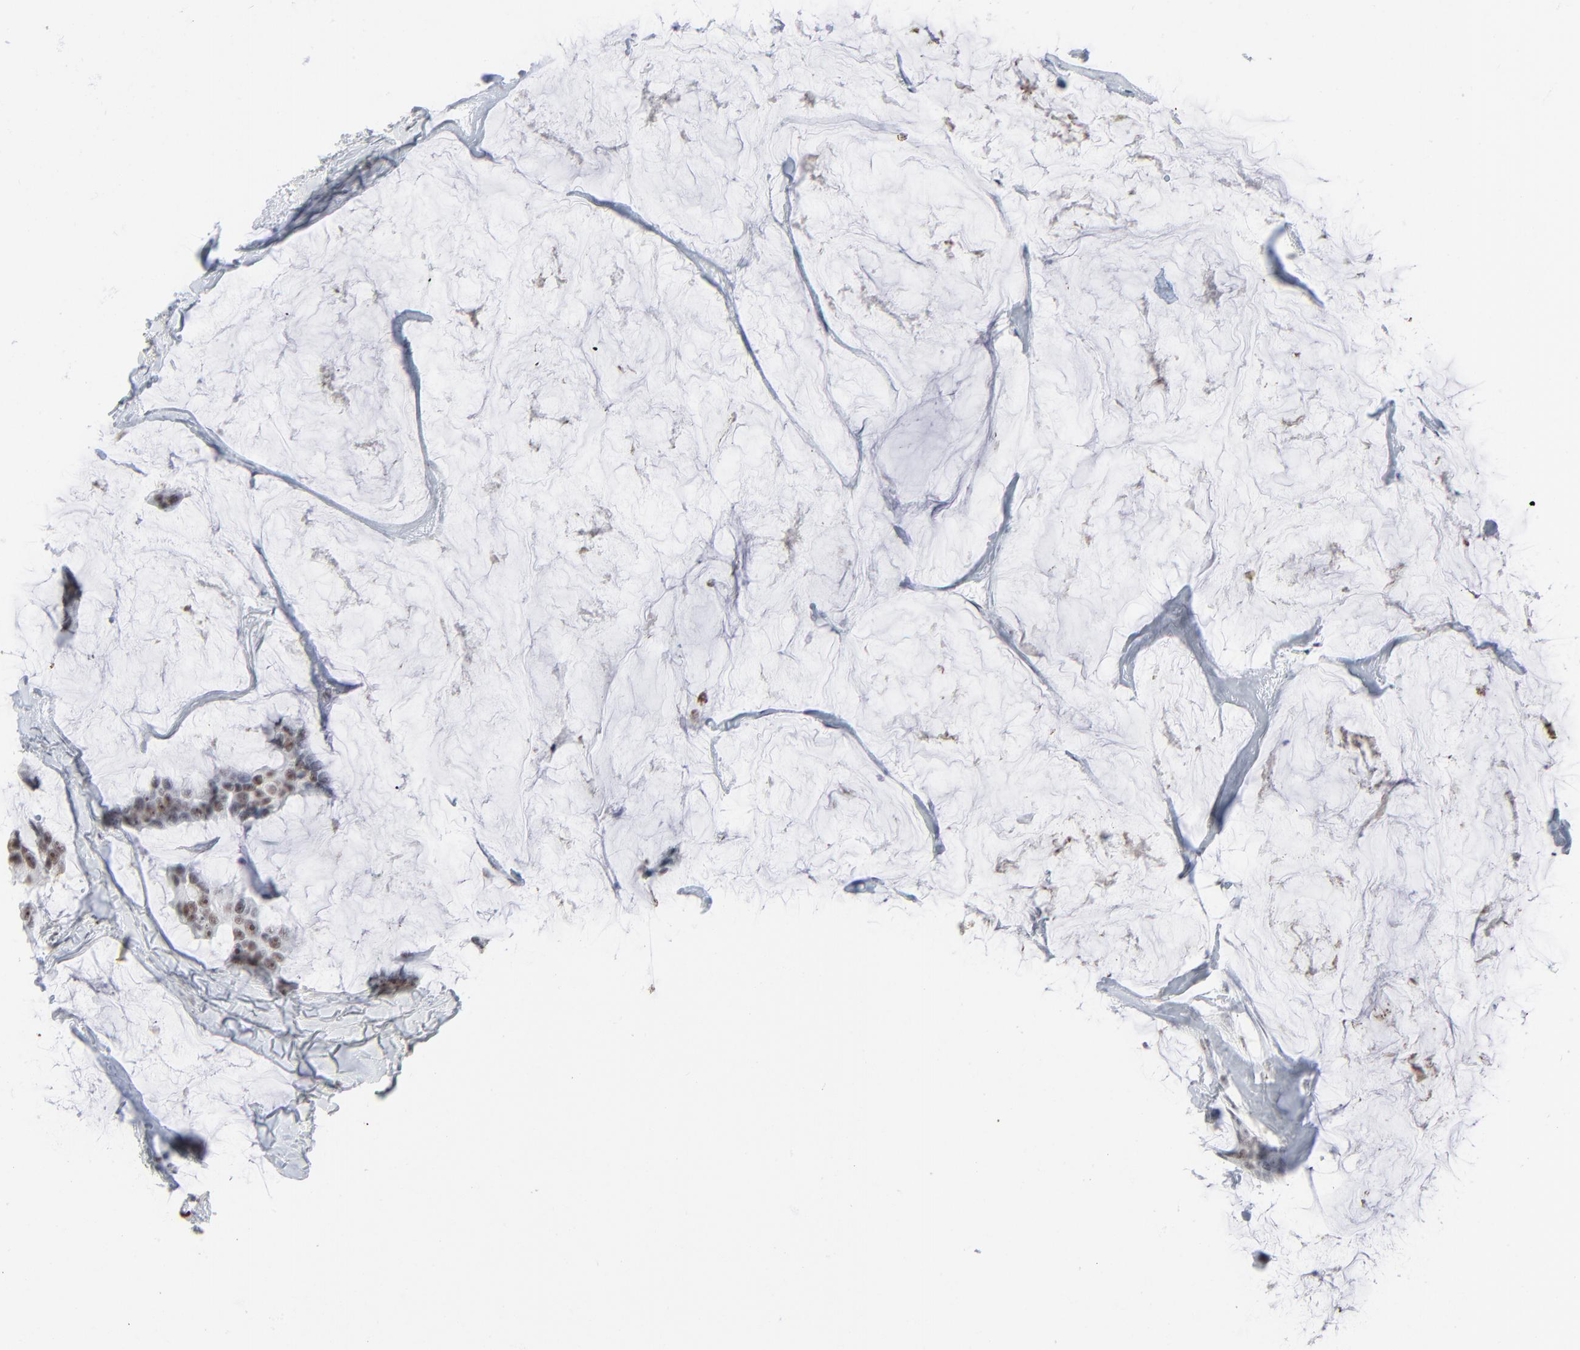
{"staining": {"intensity": "moderate", "quantity": ">75%", "location": "nuclear"}, "tissue": "breast cancer", "cell_type": "Tumor cells", "image_type": "cancer", "snomed": [{"axis": "morphology", "description": "Normal tissue, NOS"}, {"axis": "morphology", "description": "Duct carcinoma"}, {"axis": "topography", "description": "Breast"}], "caption": "Human breast infiltrating ductal carcinoma stained with a brown dye reveals moderate nuclear positive staining in approximately >75% of tumor cells.", "gene": "MPHOSPH6", "patient": {"sex": "female", "age": 50}}